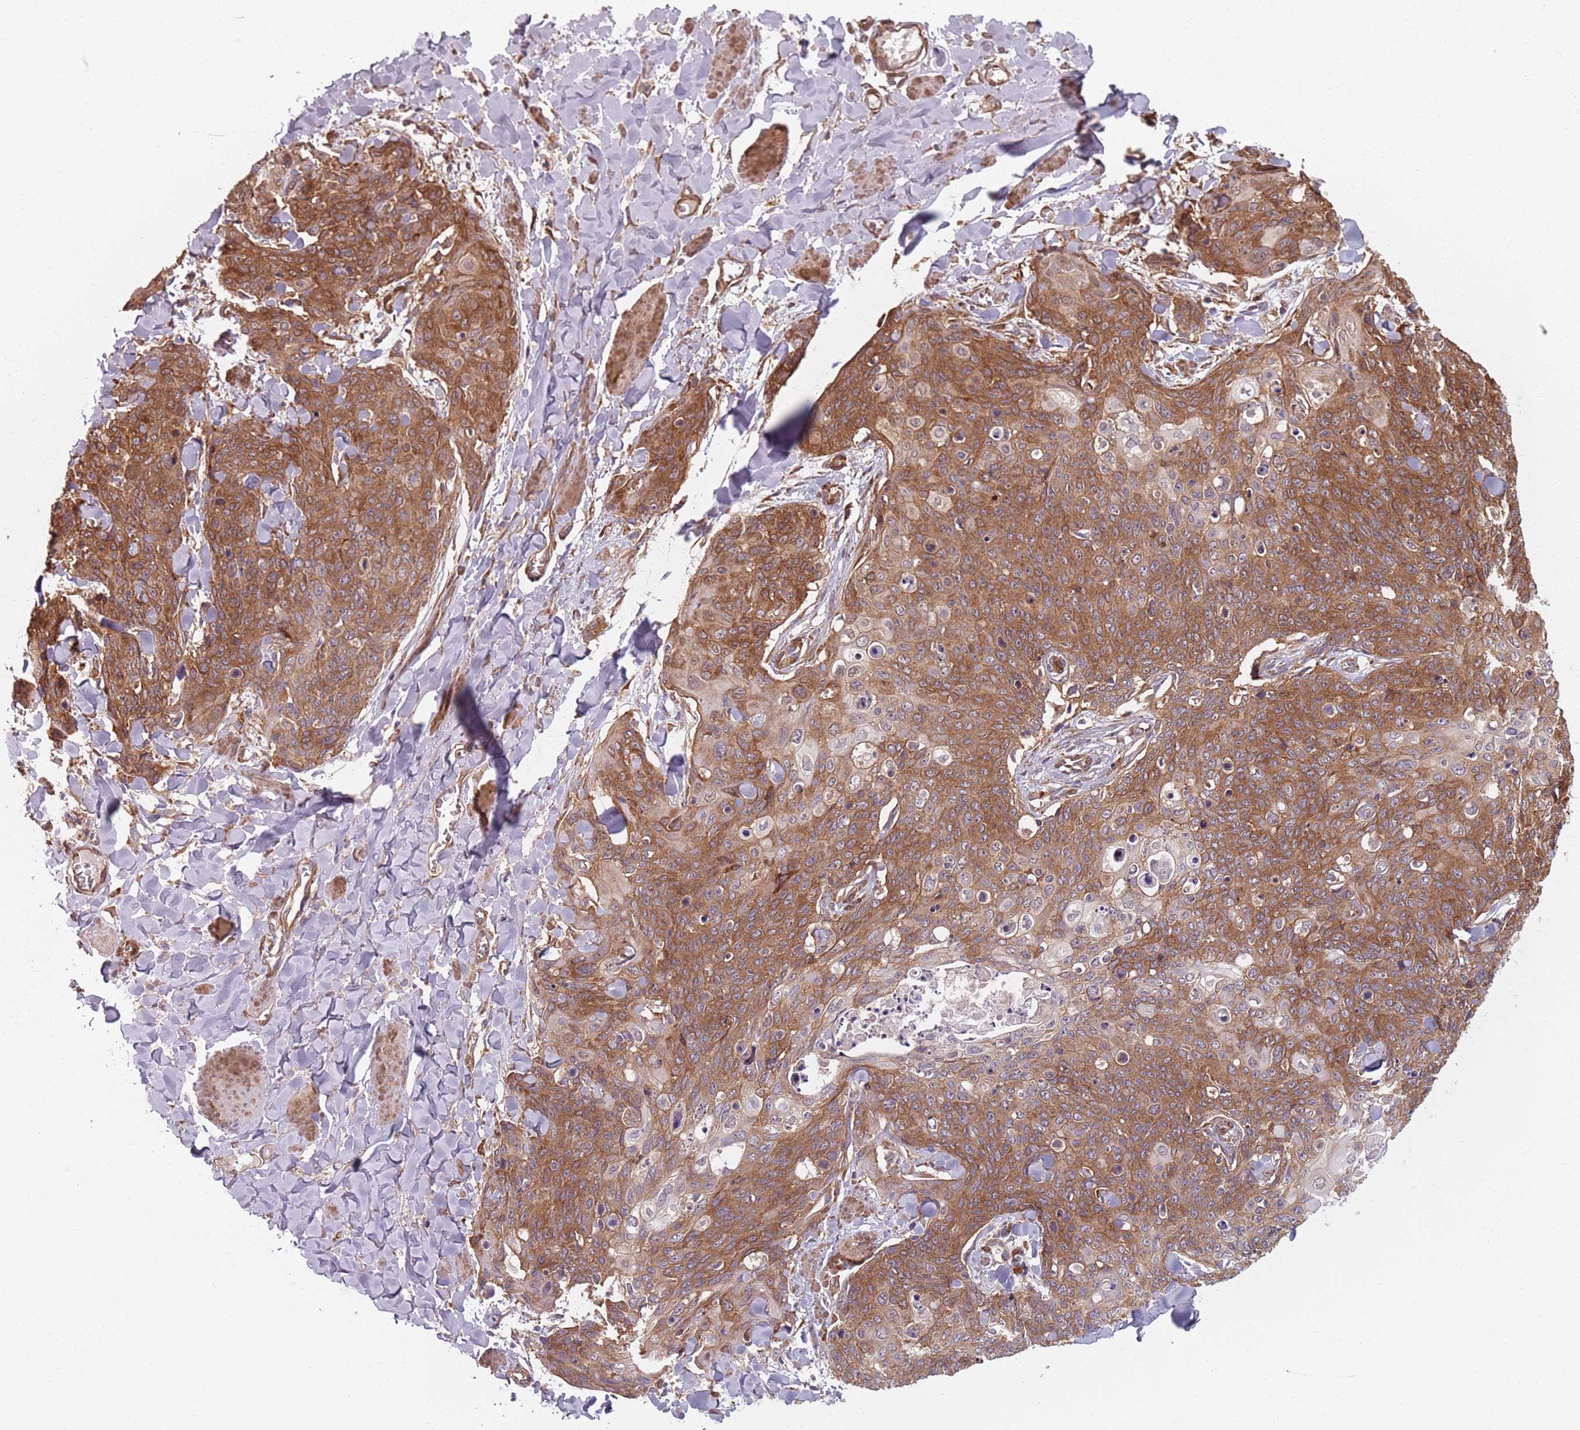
{"staining": {"intensity": "moderate", "quantity": ">75%", "location": "cytoplasmic/membranous"}, "tissue": "skin cancer", "cell_type": "Tumor cells", "image_type": "cancer", "snomed": [{"axis": "morphology", "description": "Squamous cell carcinoma, NOS"}, {"axis": "topography", "description": "Skin"}, {"axis": "topography", "description": "Vulva"}], "caption": "A micrograph showing moderate cytoplasmic/membranous expression in about >75% of tumor cells in skin cancer, as visualized by brown immunohistochemical staining.", "gene": "NOTCH3", "patient": {"sex": "female", "age": 85}}